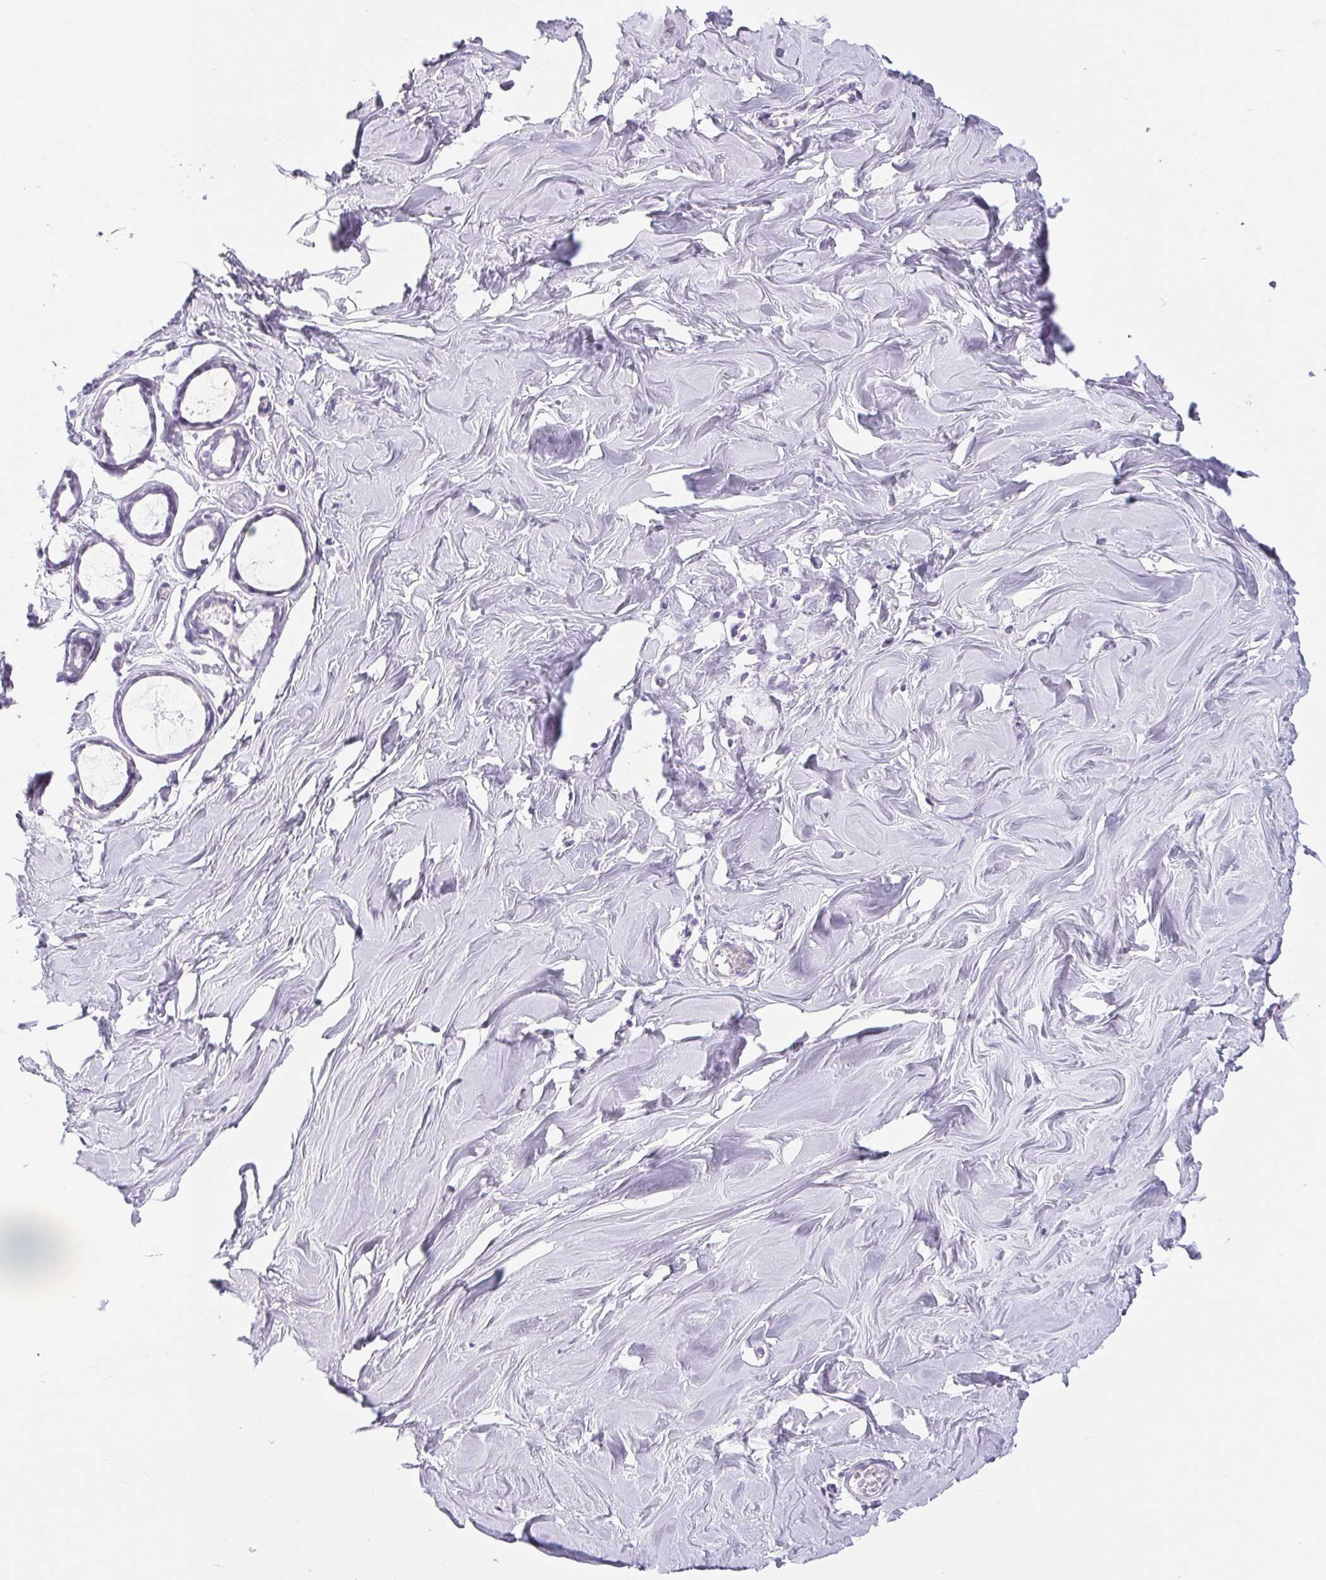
{"staining": {"intensity": "negative", "quantity": "none", "location": "none"}, "tissue": "breast", "cell_type": "Adipocytes", "image_type": "normal", "snomed": [{"axis": "morphology", "description": "Normal tissue, NOS"}, {"axis": "topography", "description": "Breast"}], "caption": "Immunohistochemical staining of benign human breast exhibits no significant staining in adipocytes. (DAB IHC visualized using brightfield microscopy, high magnification).", "gene": "BCAS1", "patient": {"sex": "female", "age": 27}}